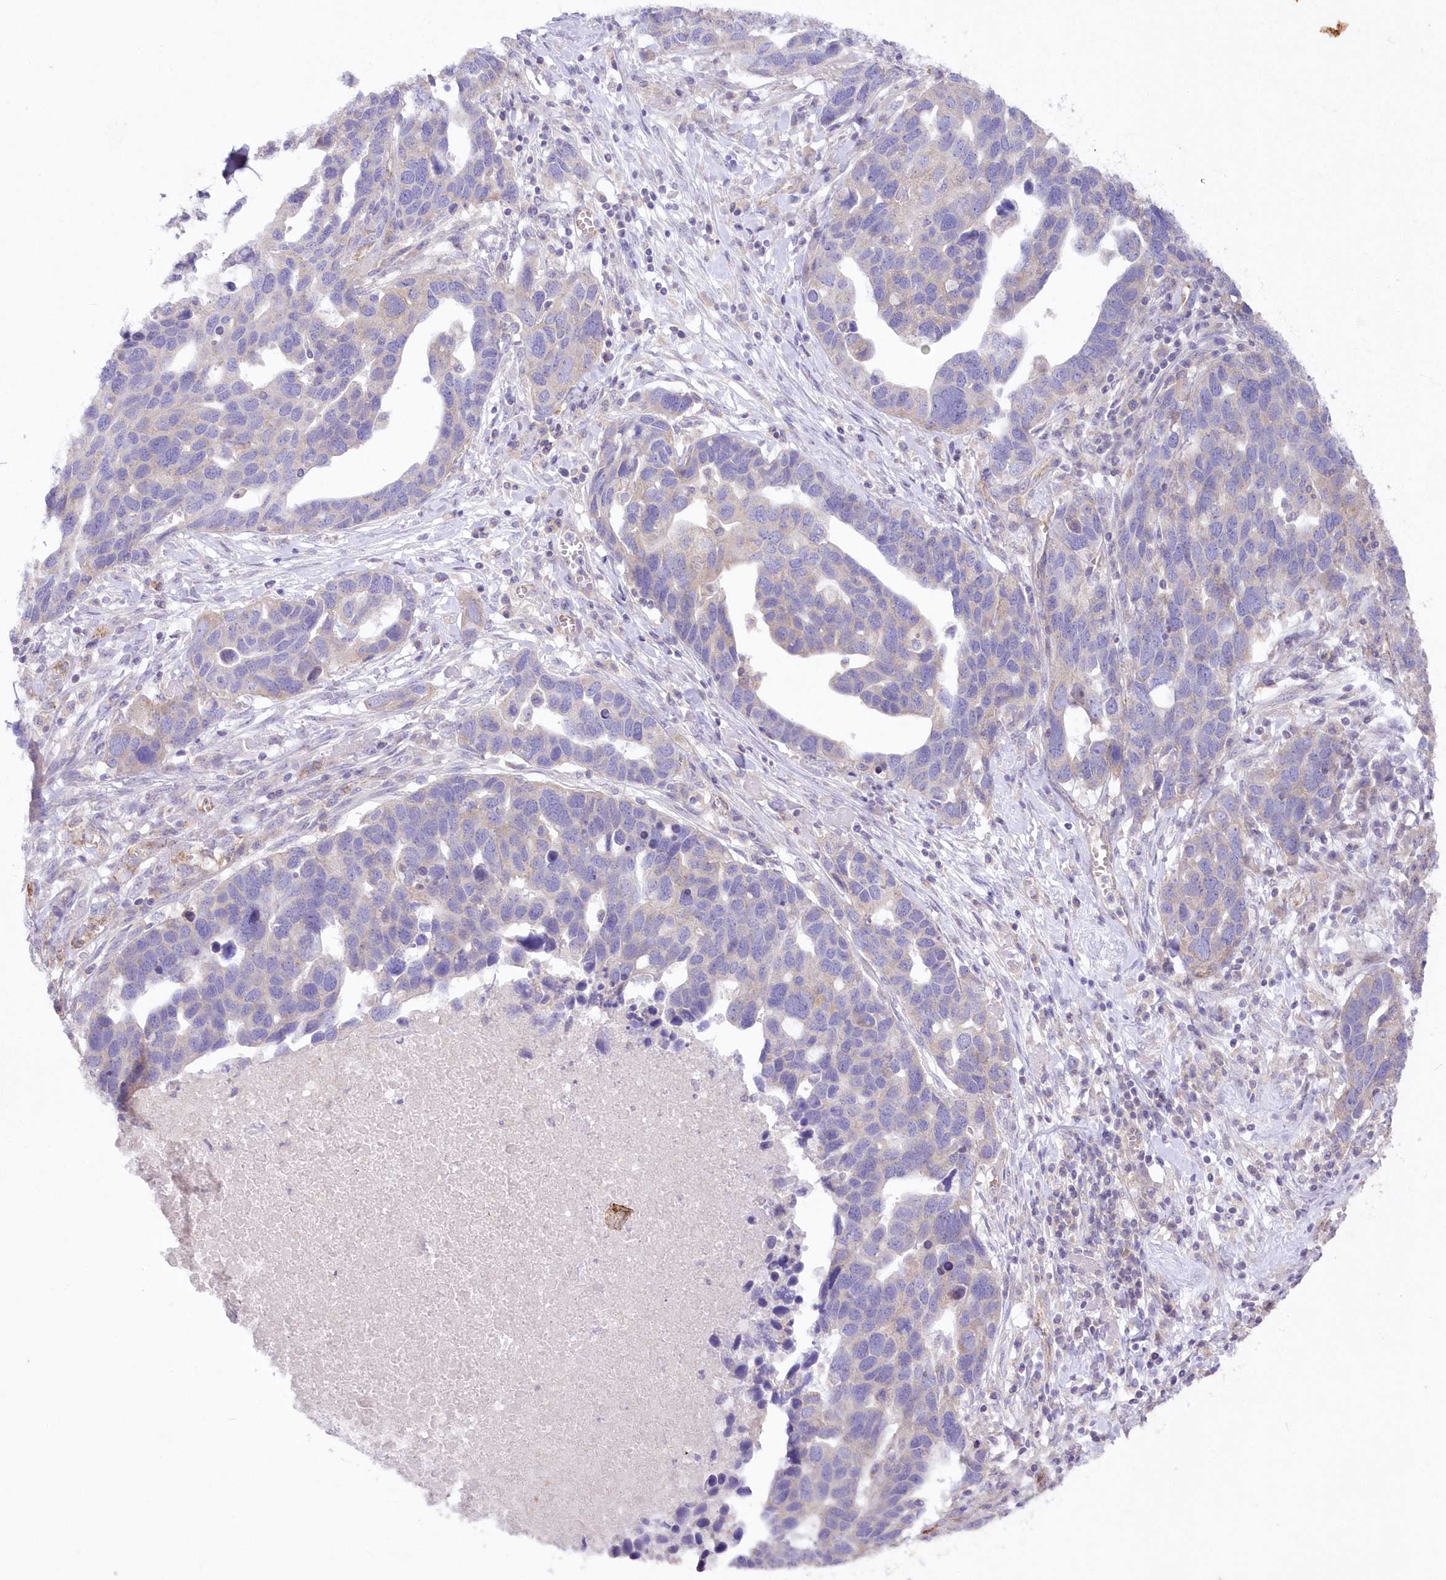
{"staining": {"intensity": "negative", "quantity": "none", "location": "none"}, "tissue": "ovarian cancer", "cell_type": "Tumor cells", "image_type": "cancer", "snomed": [{"axis": "morphology", "description": "Cystadenocarcinoma, serous, NOS"}, {"axis": "topography", "description": "Ovary"}], "caption": "There is no significant positivity in tumor cells of ovarian serous cystadenocarcinoma.", "gene": "ITSN2", "patient": {"sex": "female", "age": 54}}